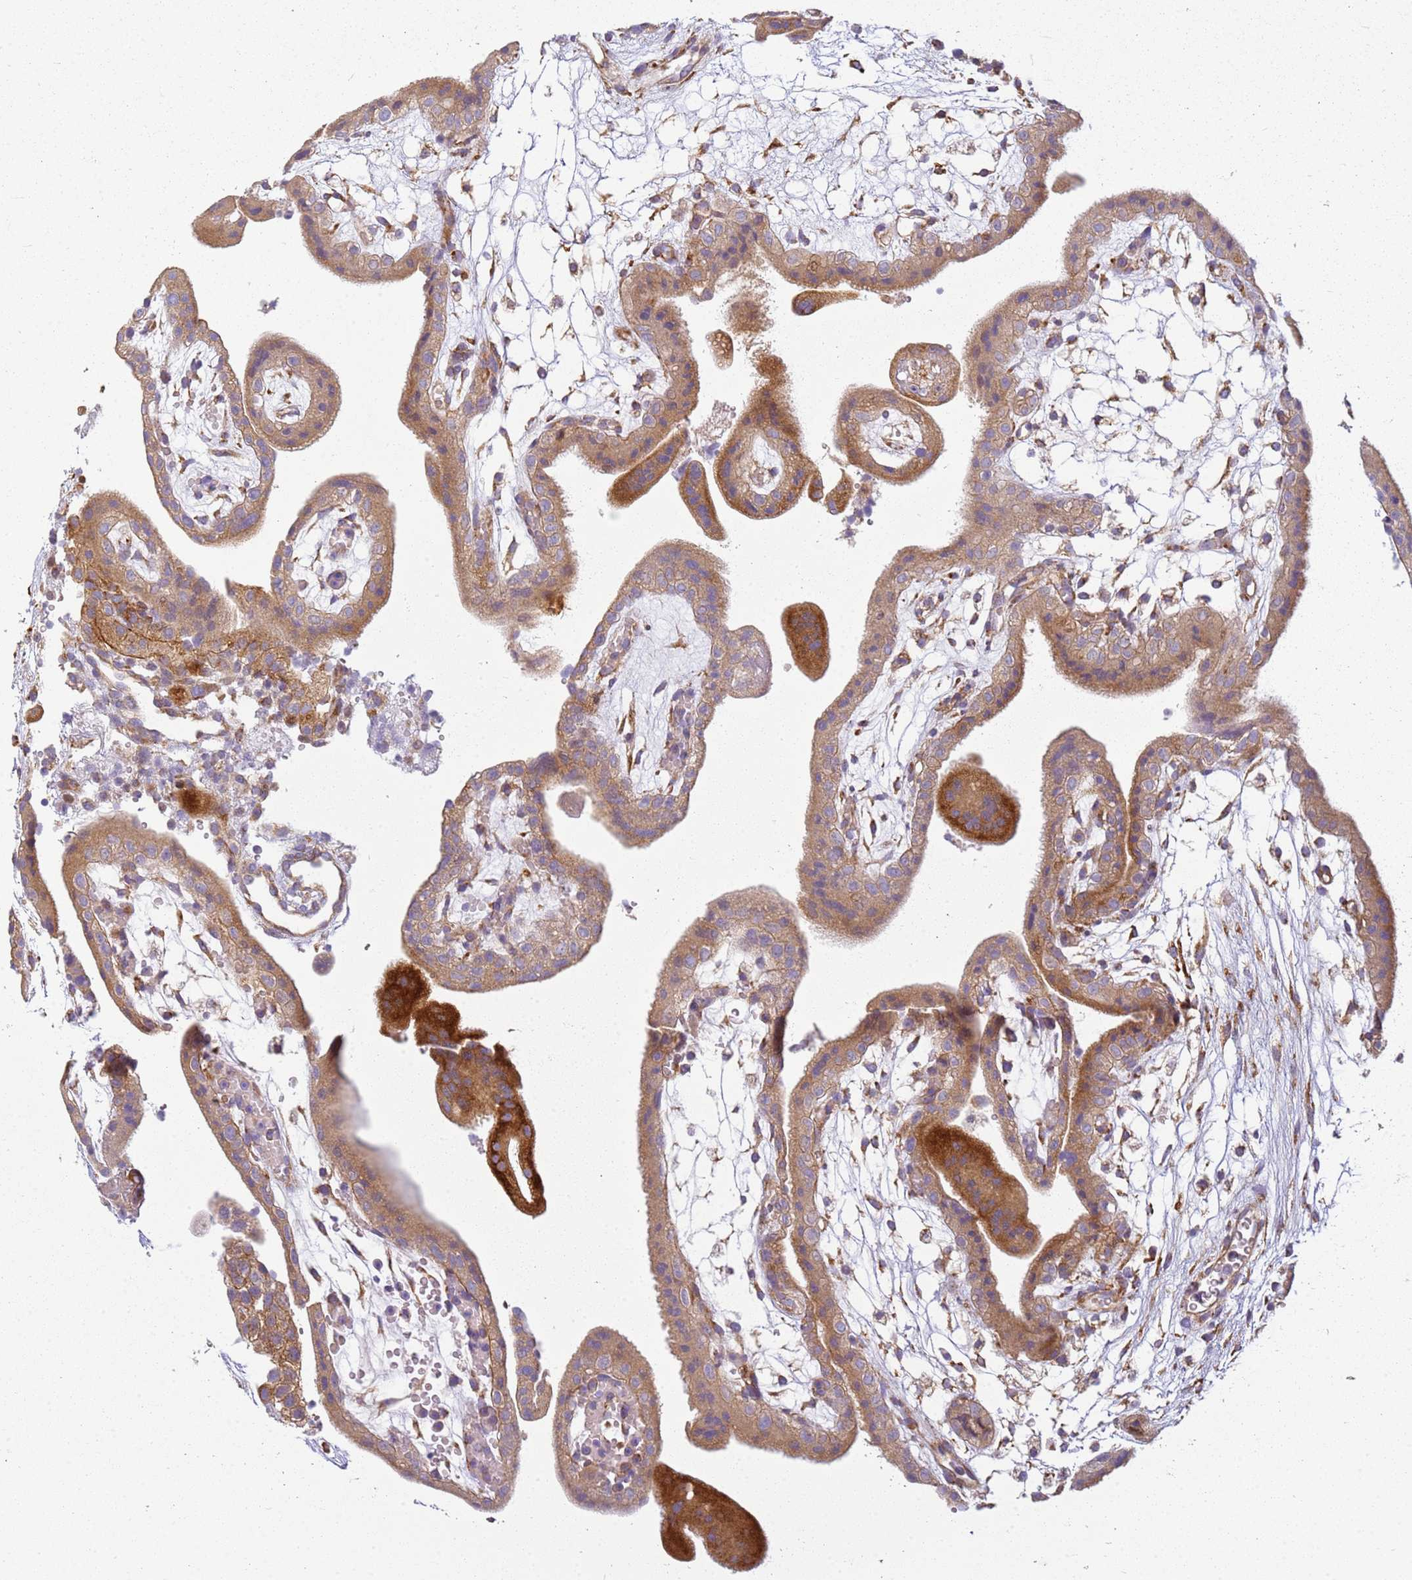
{"staining": {"intensity": "strong", "quantity": ">75%", "location": "cytoplasmic/membranous"}, "tissue": "placenta", "cell_type": "Decidual cells", "image_type": "normal", "snomed": [{"axis": "morphology", "description": "Normal tissue, NOS"}, {"axis": "topography", "description": "Placenta"}], "caption": "IHC of normal placenta exhibits high levels of strong cytoplasmic/membranous expression in approximately >75% of decidual cells.", "gene": "TMEM200C", "patient": {"sex": "female", "age": 18}}